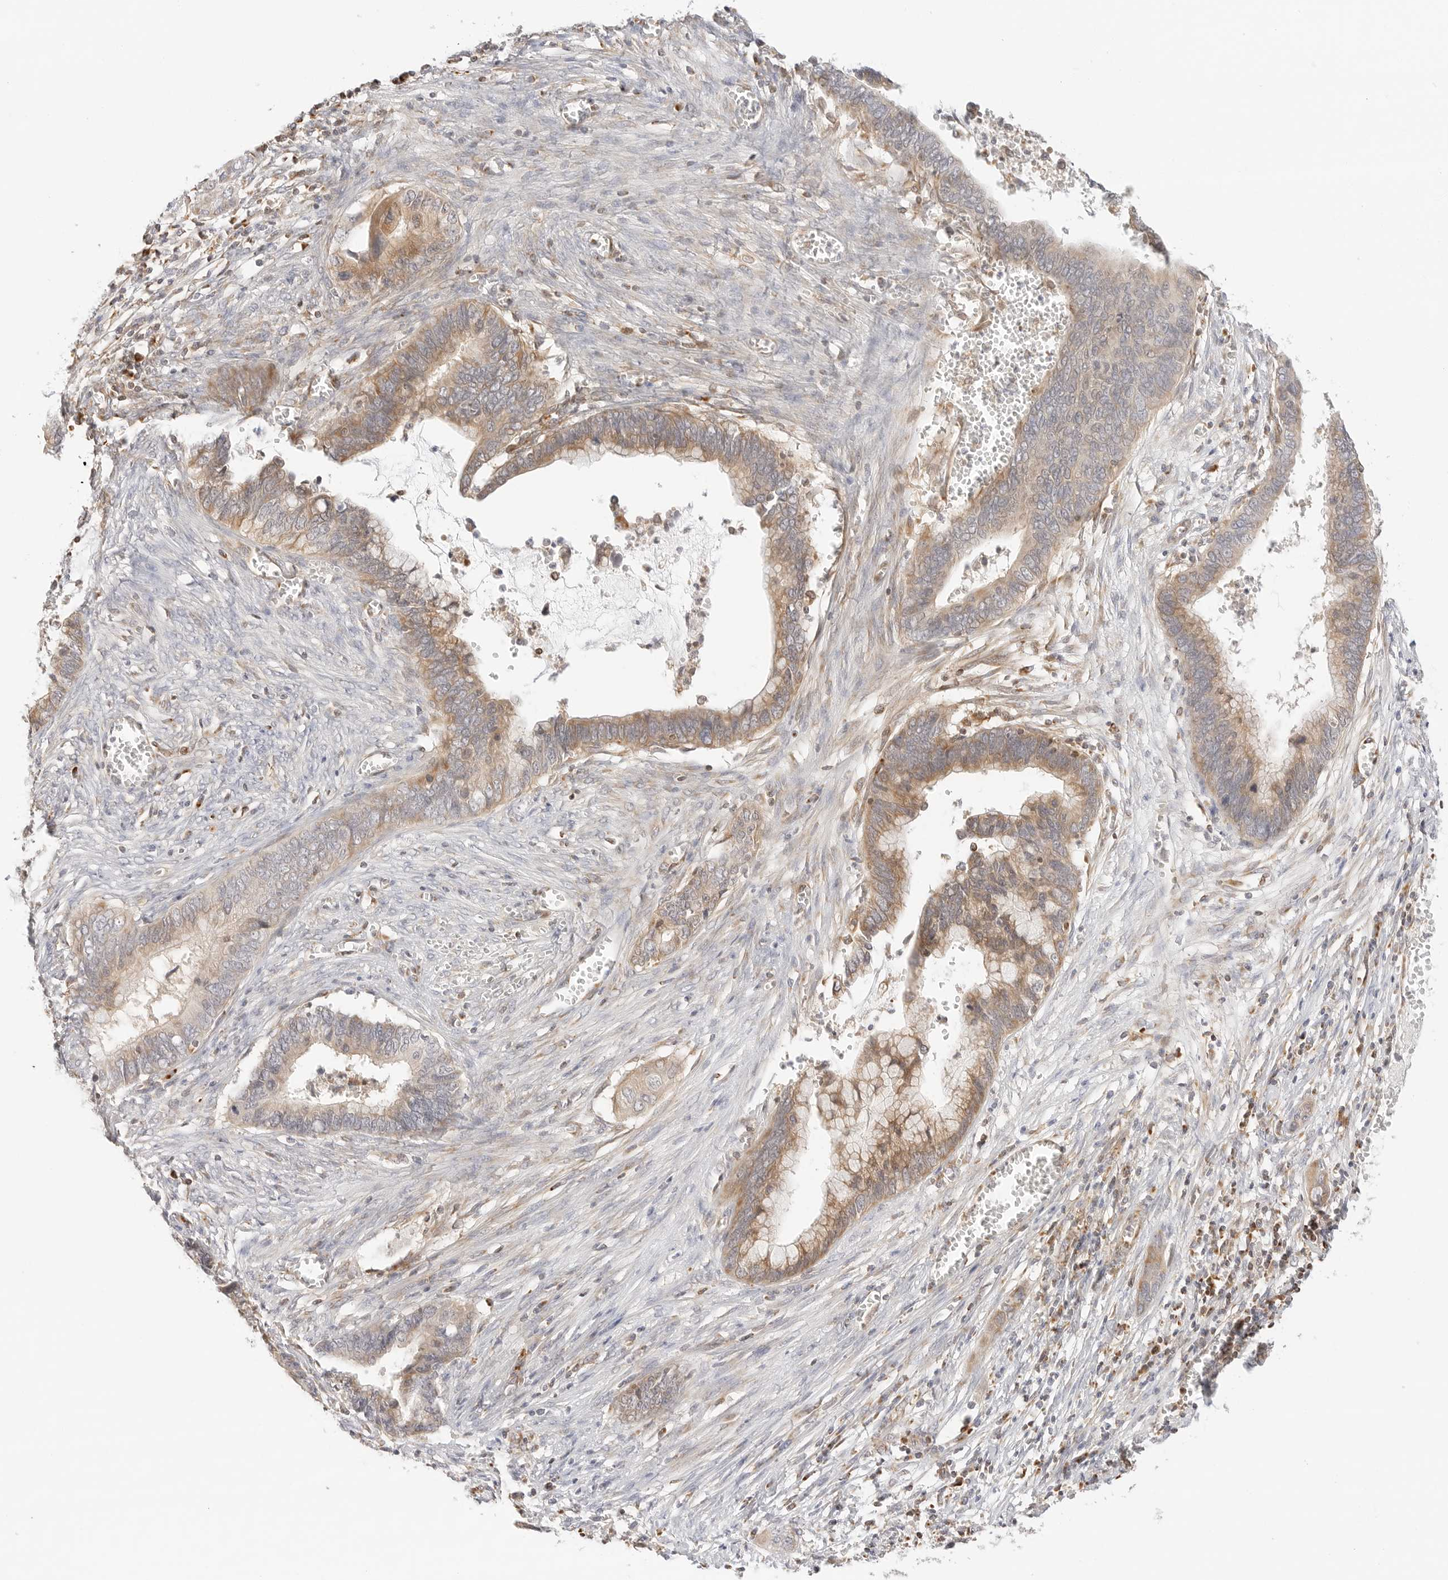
{"staining": {"intensity": "moderate", "quantity": ">75%", "location": "cytoplasmic/membranous"}, "tissue": "cervical cancer", "cell_type": "Tumor cells", "image_type": "cancer", "snomed": [{"axis": "morphology", "description": "Adenocarcinoma, NOS"}, {"axis": "topography", "description": "Cervix"}], "caption": "Cervical cancer tissue reveals moderate cytoplasmic/membranous positivity in approximately >75% of tumor cells", "gene": "ERO1B", "patient": {"sex": "female", "age": 44}}